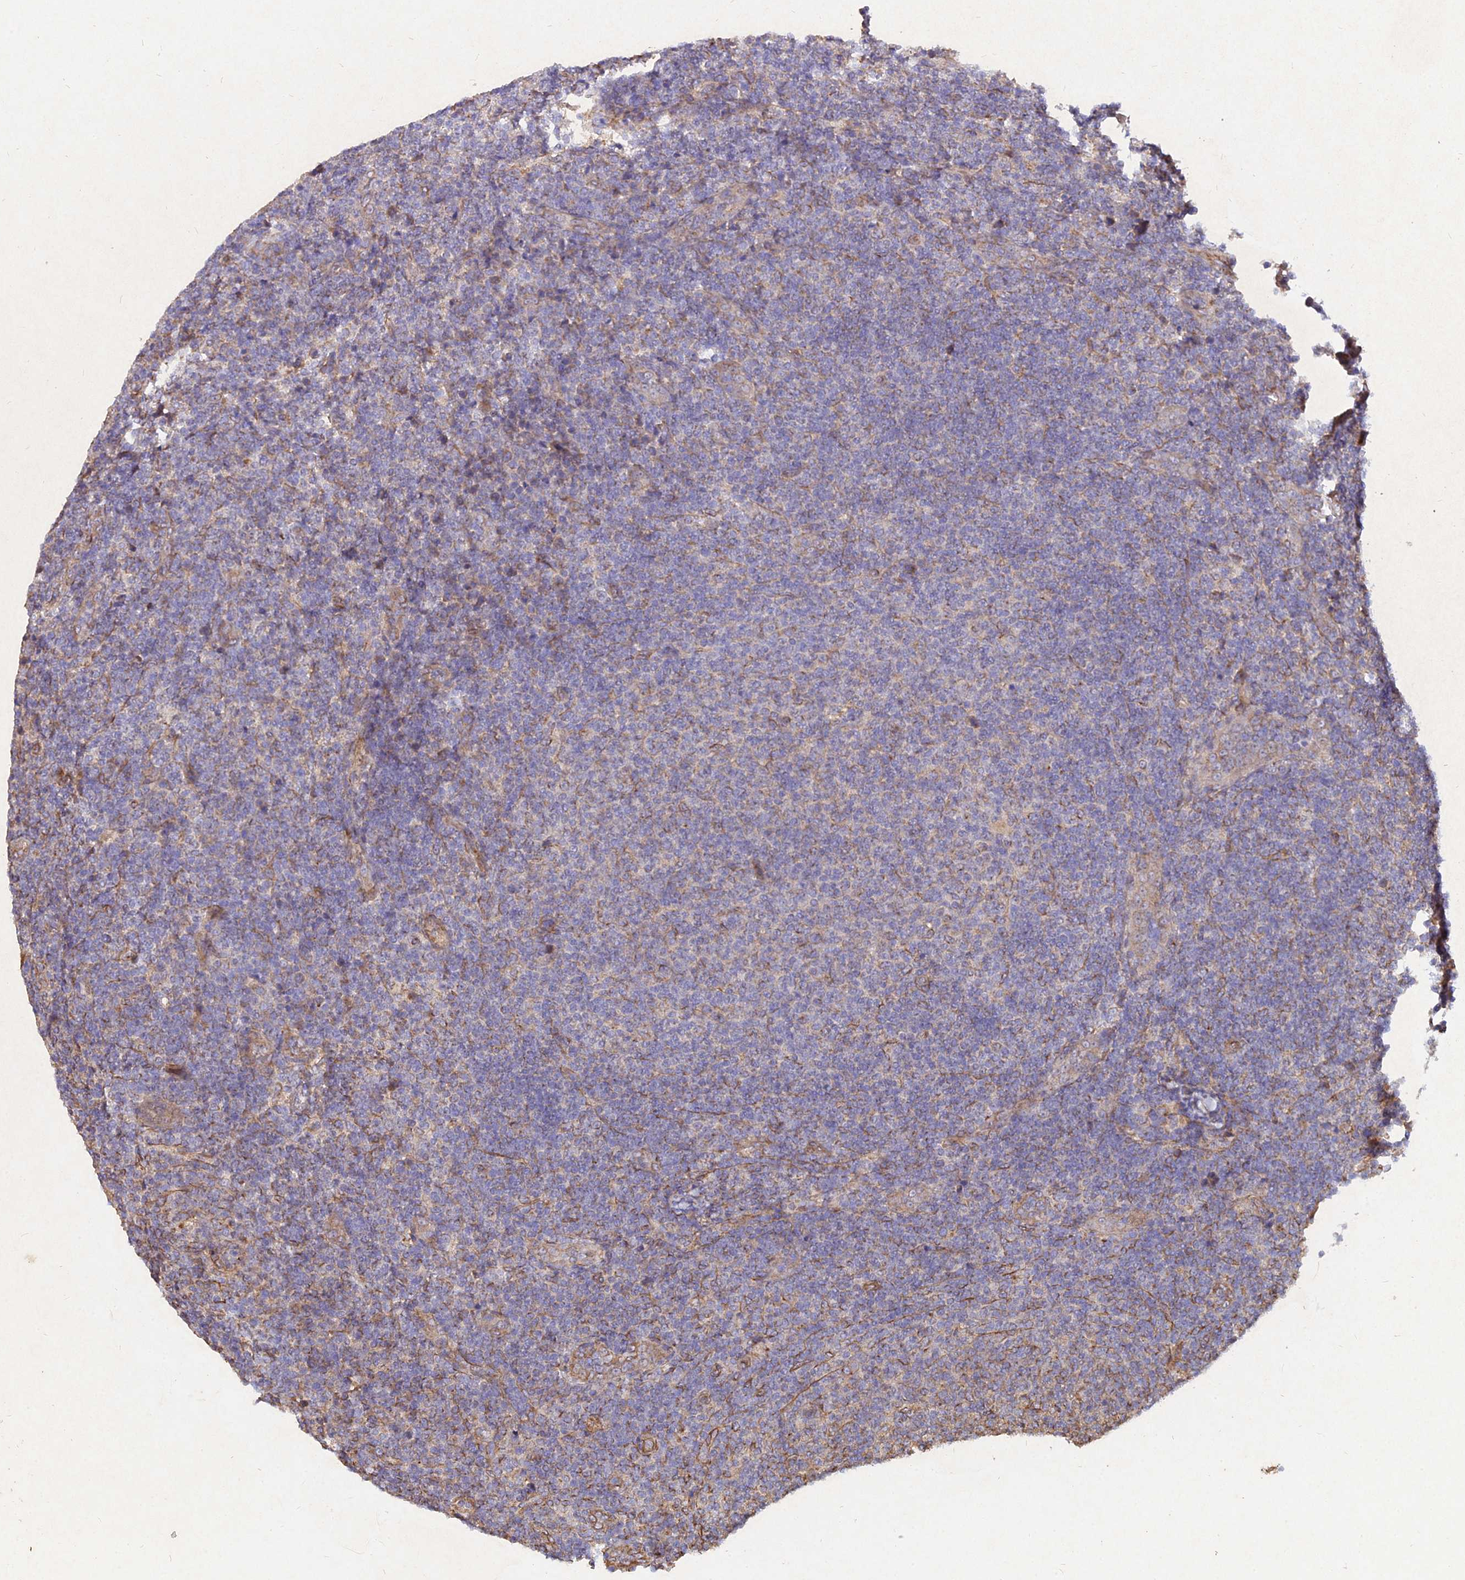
{"staining": {"intensity": "negative", "quantity": "none", "location": "none"}, "tissue": "lymphoma", "cell_type": "Tumor cells", "image_type": "cancer", "snomed": [{"axis": "morphology", "description": "Malignant lymphoma, non-Hodgkin's type, Low grade"}, {"axis": "topography", "description": "Lymph node"}], "caption": "The histopathology image demonstrates no staining of tumor cells in lymphoma. (Immunohistochemistry (ihc), brightfield microscopy, high magnification).", "gene": "SKA1", "patient": {"sex": "male", "age": 66}}